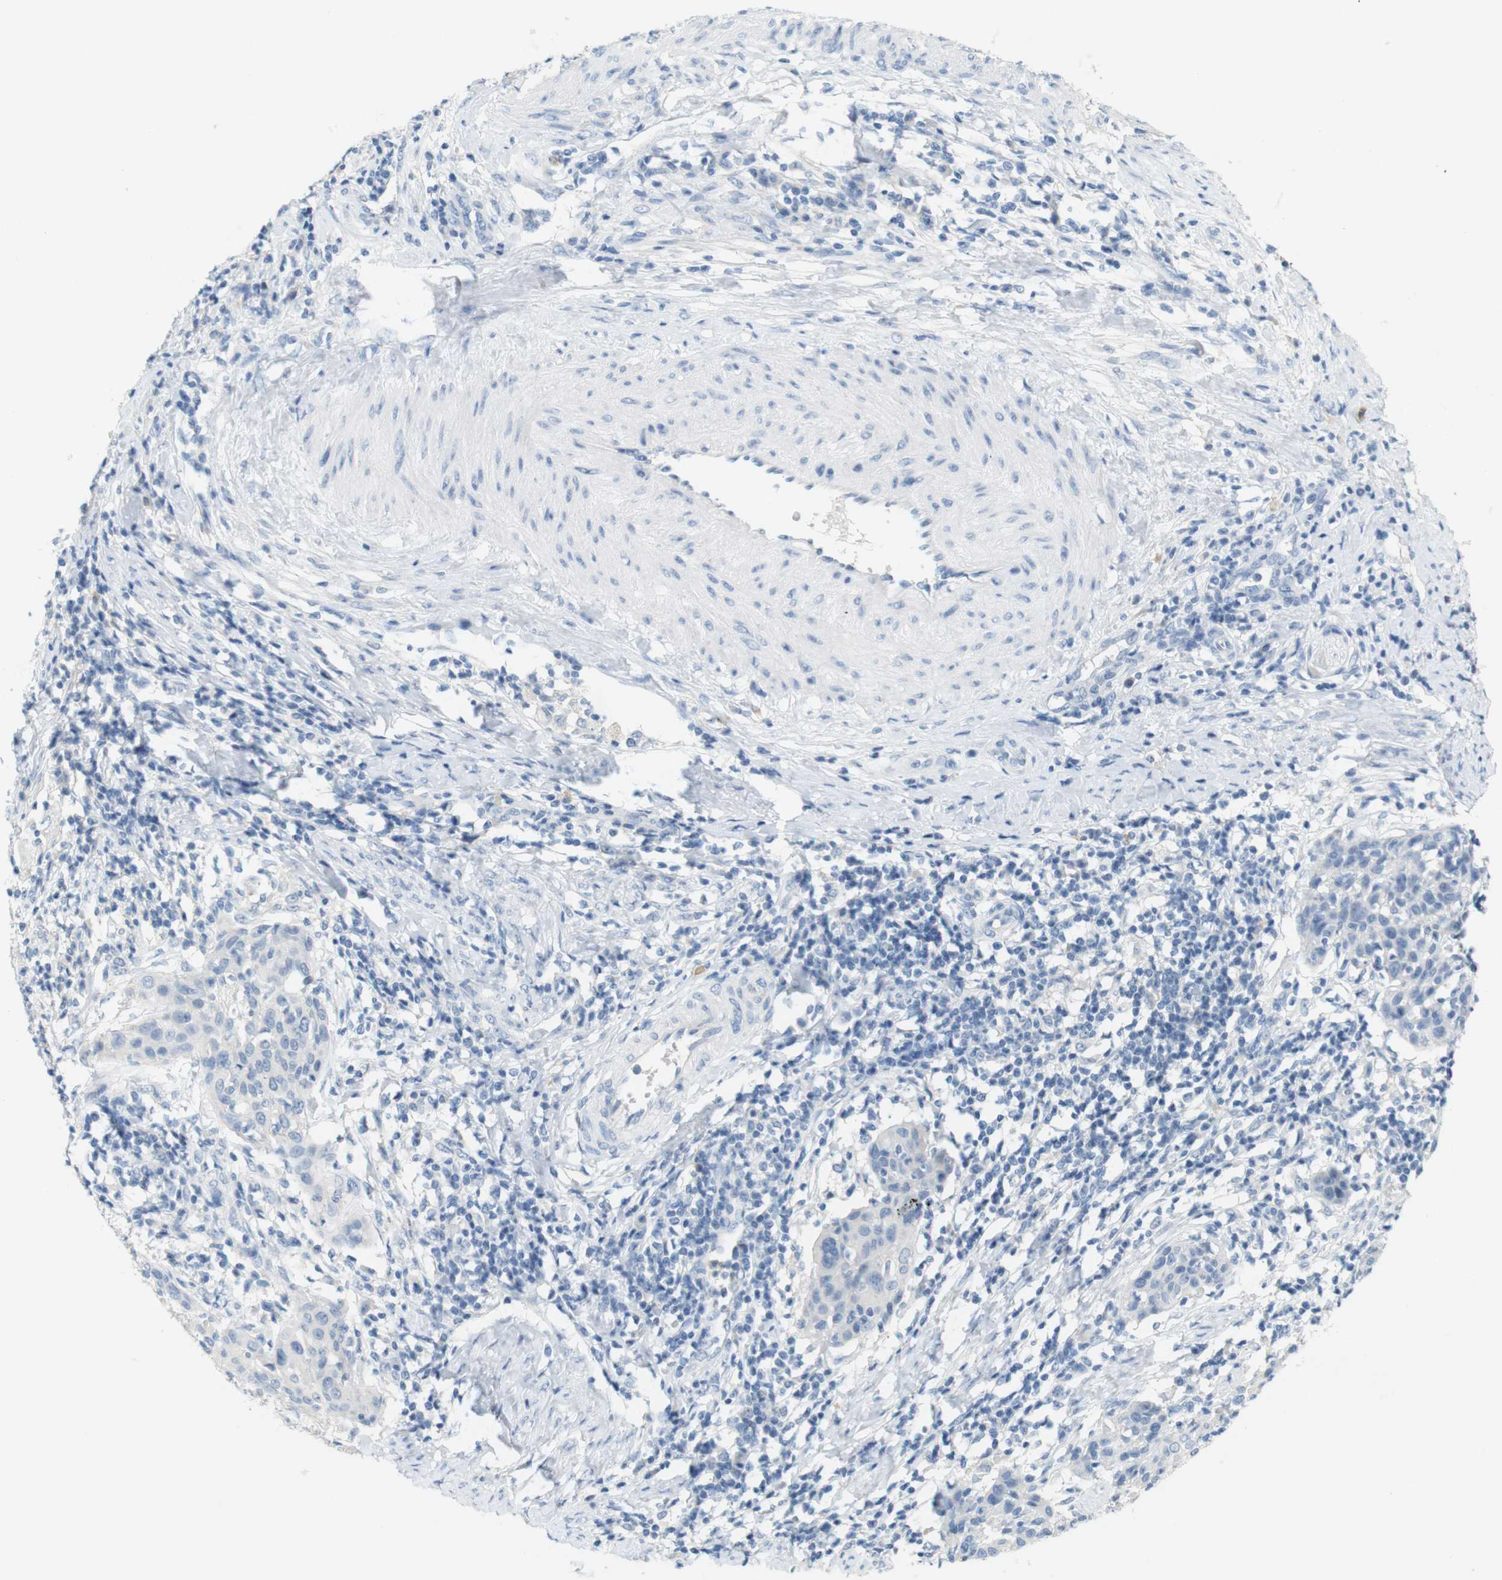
{"staining": {"intensity": "negative", "quantity": "none", "location": "none"}, "tissue": "cervical cancer", "cell_type": "Tumor cells", "image_type": "cancer", "snomed": [{"axis": "morphology", "description": "Squamous cell carcinoma, NOS"}, {"axis": "topography", "description": "Cervix"}], "caption": "Histopathology image shows no significant protein positivity in tumor cells of squamous cell carcinoma (cervical). (Stains: DAB (3,3'-diaminobenzidine) immunohistochemistry with hematoxylin counter stain, Microscopy: brightfield microscopy at high magnification).", "gene": "LRRK2", "patient": {"sex": "female", "age": 38}}